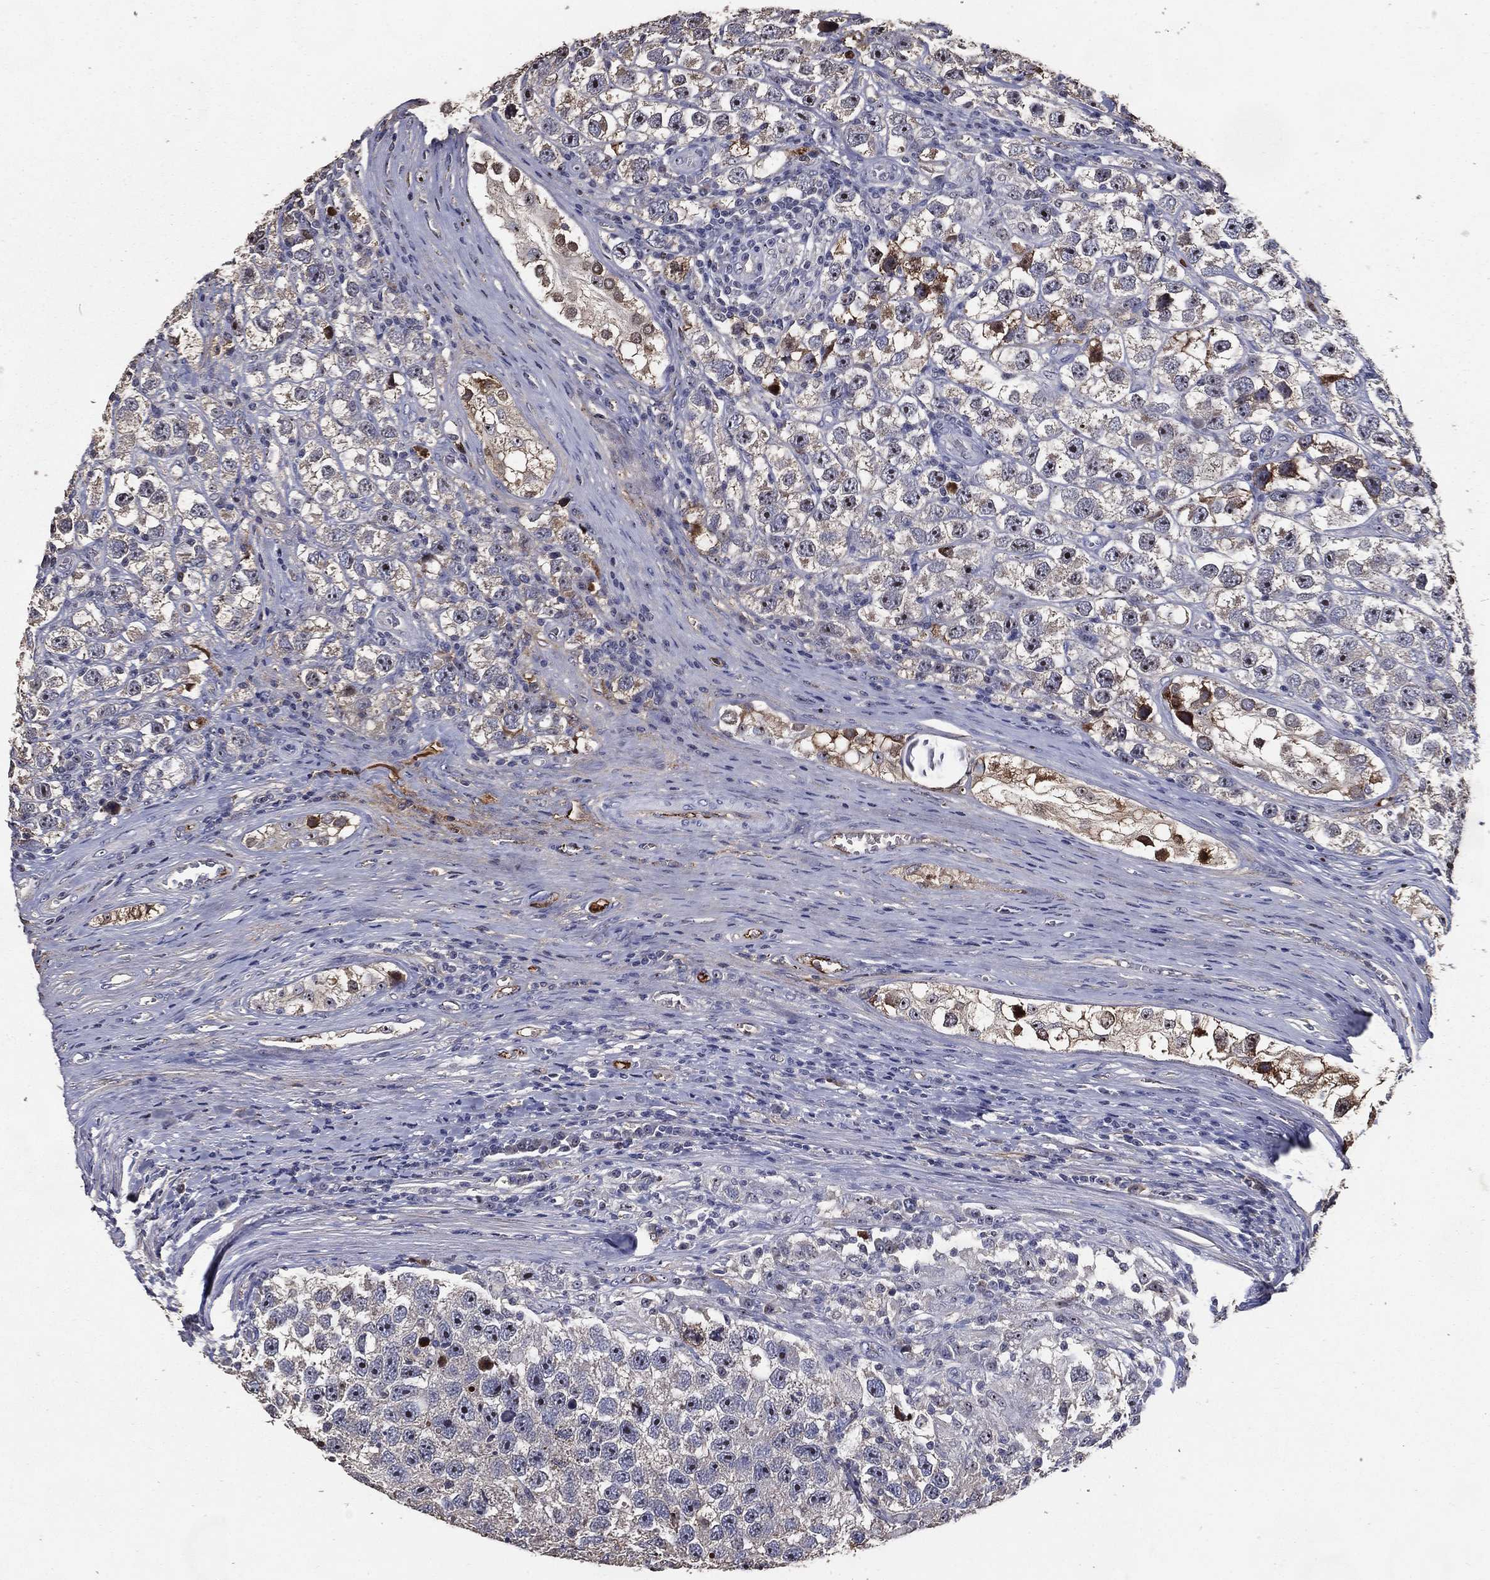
{"staining": {"intensity": "negative", "quantity": "none", "location": "none"}, "tissue": "testis cancer", "cell_type": "Tumor cells", "image_type": "cancer", "snomed": [{"axis": "morphology", "description": "Seminoma, NOS"}, {"axis": "topography", "description": "Testis"}], "caption": "There is no significant positivity in tumor cells of testis seminoma.", "gene": "EFNA1", "patient": {"sex": "male", "age": 26}}